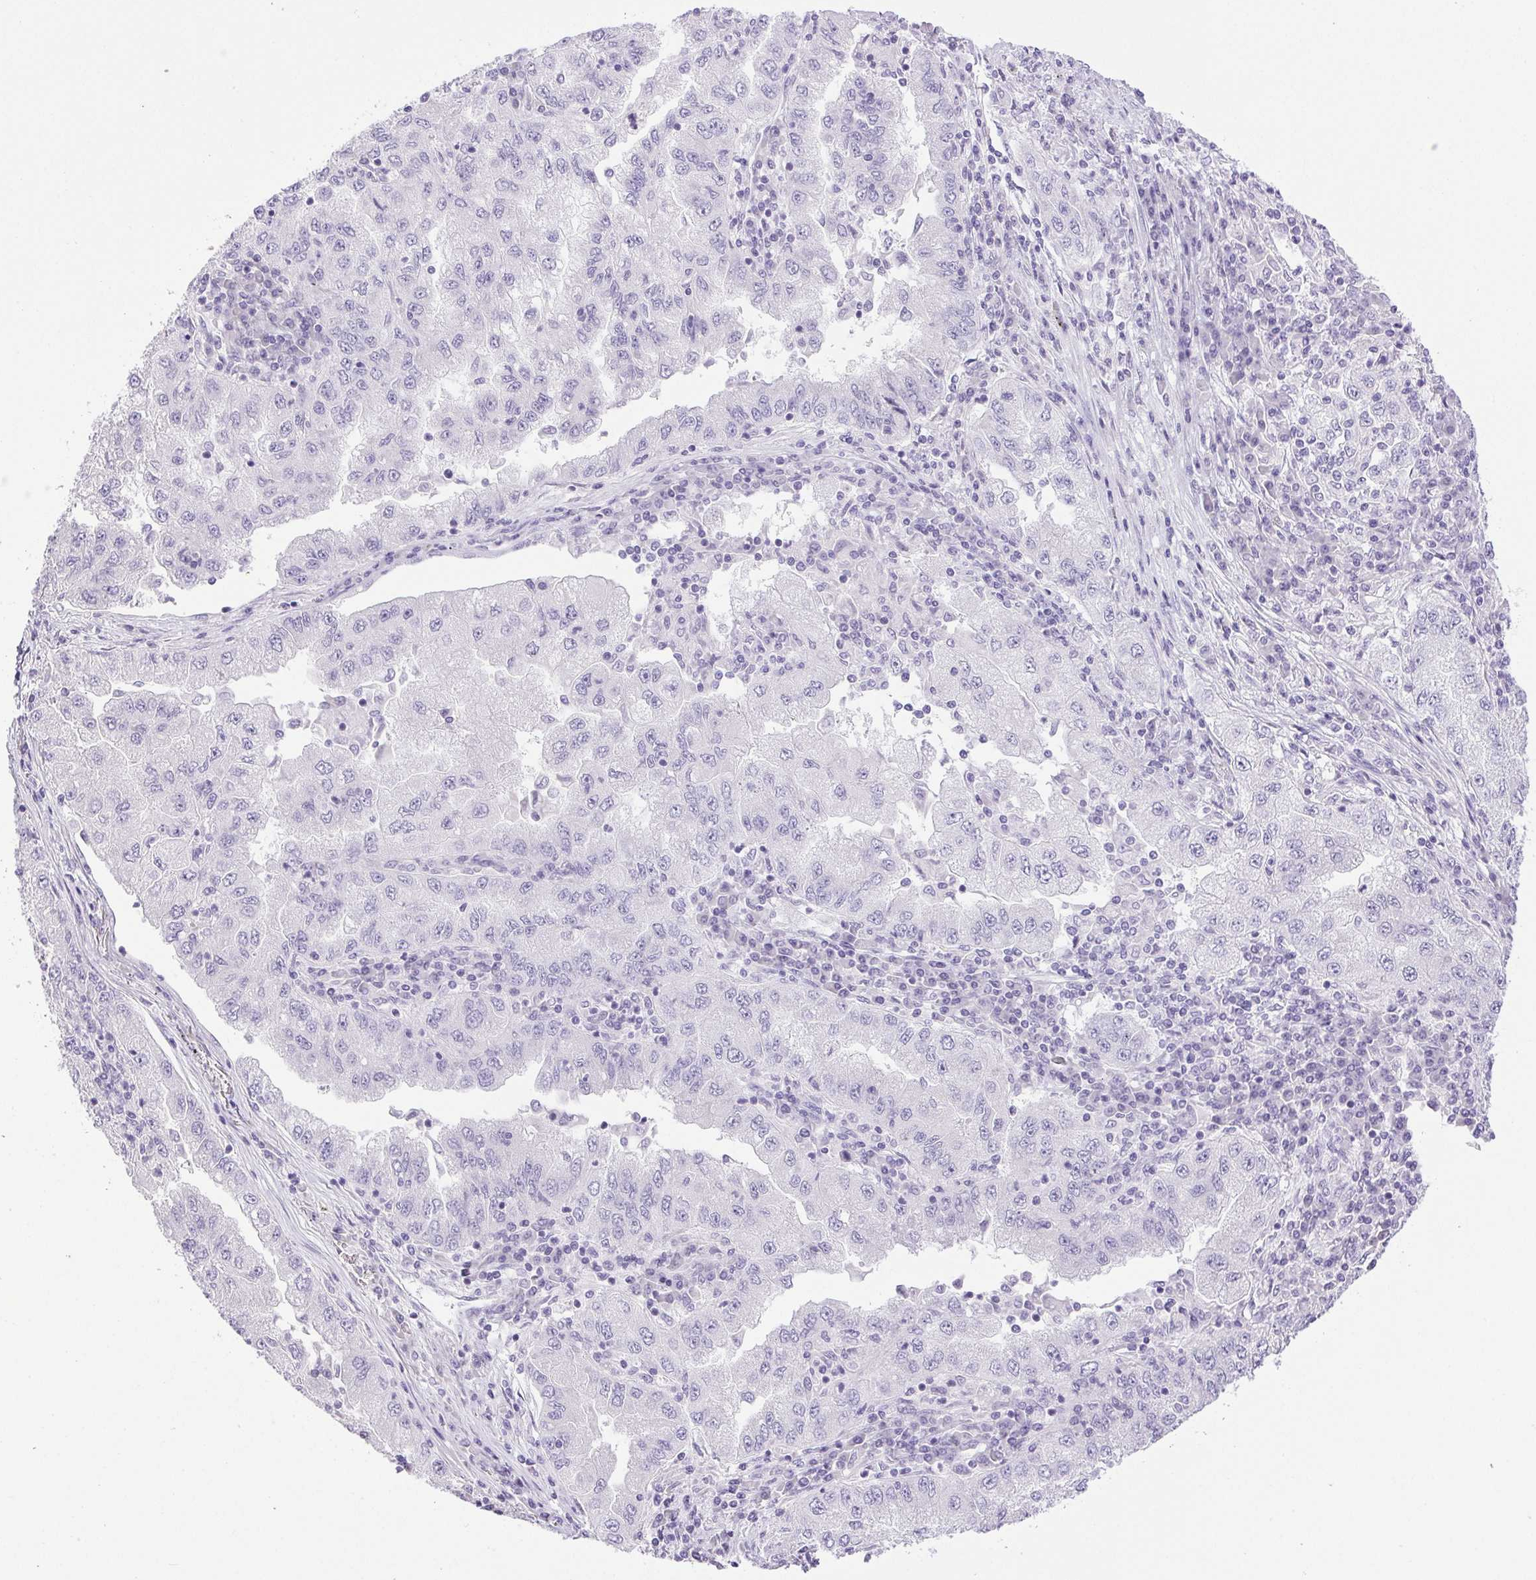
{"staining": {"intensity": "negative", "quantity": "none", "location": "none"}, "tissue": "lung cancer", "cell_type": "Tumor cells", "image_type": "cancer", "snomed": [{"axis": "morphology", "description": "Adenocarcinoma, NOS"}, {"axis": "morphology", "description": "Adenocarcinoma primary or metastatic"}, {"axis": "topography", "description": "Lung"}], "caption": "Immunohistochemistry of human lung cancer (adenocarcinoma primary or metastatic) reveals no positivity in tumor cells.", "gene": "PAPPA2", "patient": {"sex": "male", "age": 74}}